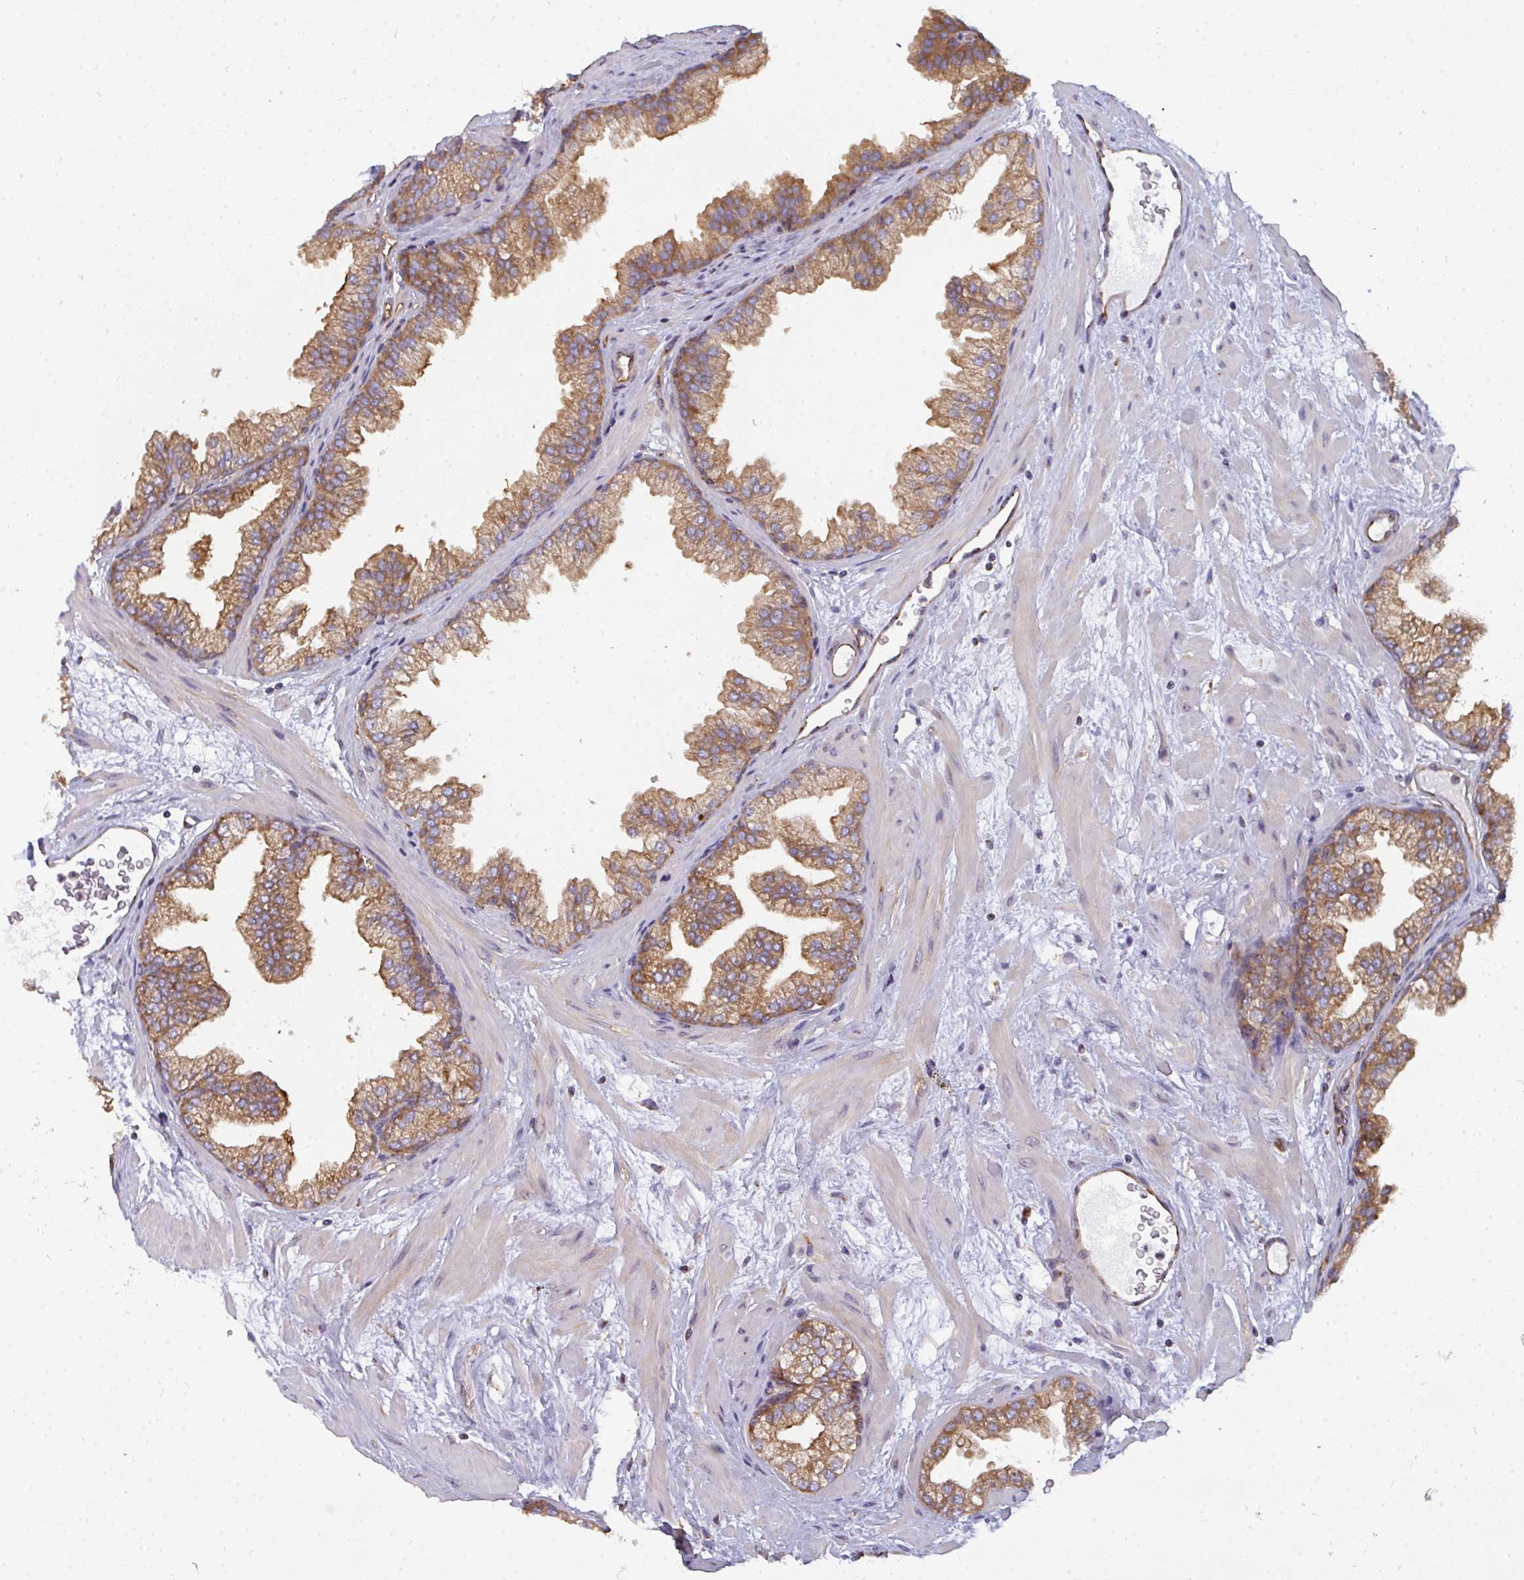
{"staining": {"intensity": "moderate", "quantity": ">75%", "location": "cytoplasmic/membranous"}, "tissue": "prostate", "cell_type": "Glandular cells", "image_type": "normal", "snomed": [{"axis": "morphology", "description": "Normal tissue, NOS"}, {"axis": "topography", "description": "Prostate"}], "caption": "Immunohistochemical staining of unremarkable human prostate reveals medium levels of moderate cytoplasmic/membranous staining in approximately >75% of glandular cells.", "gene": "DYNC1I2", "patient": {"sex": "male", "age": 37}}